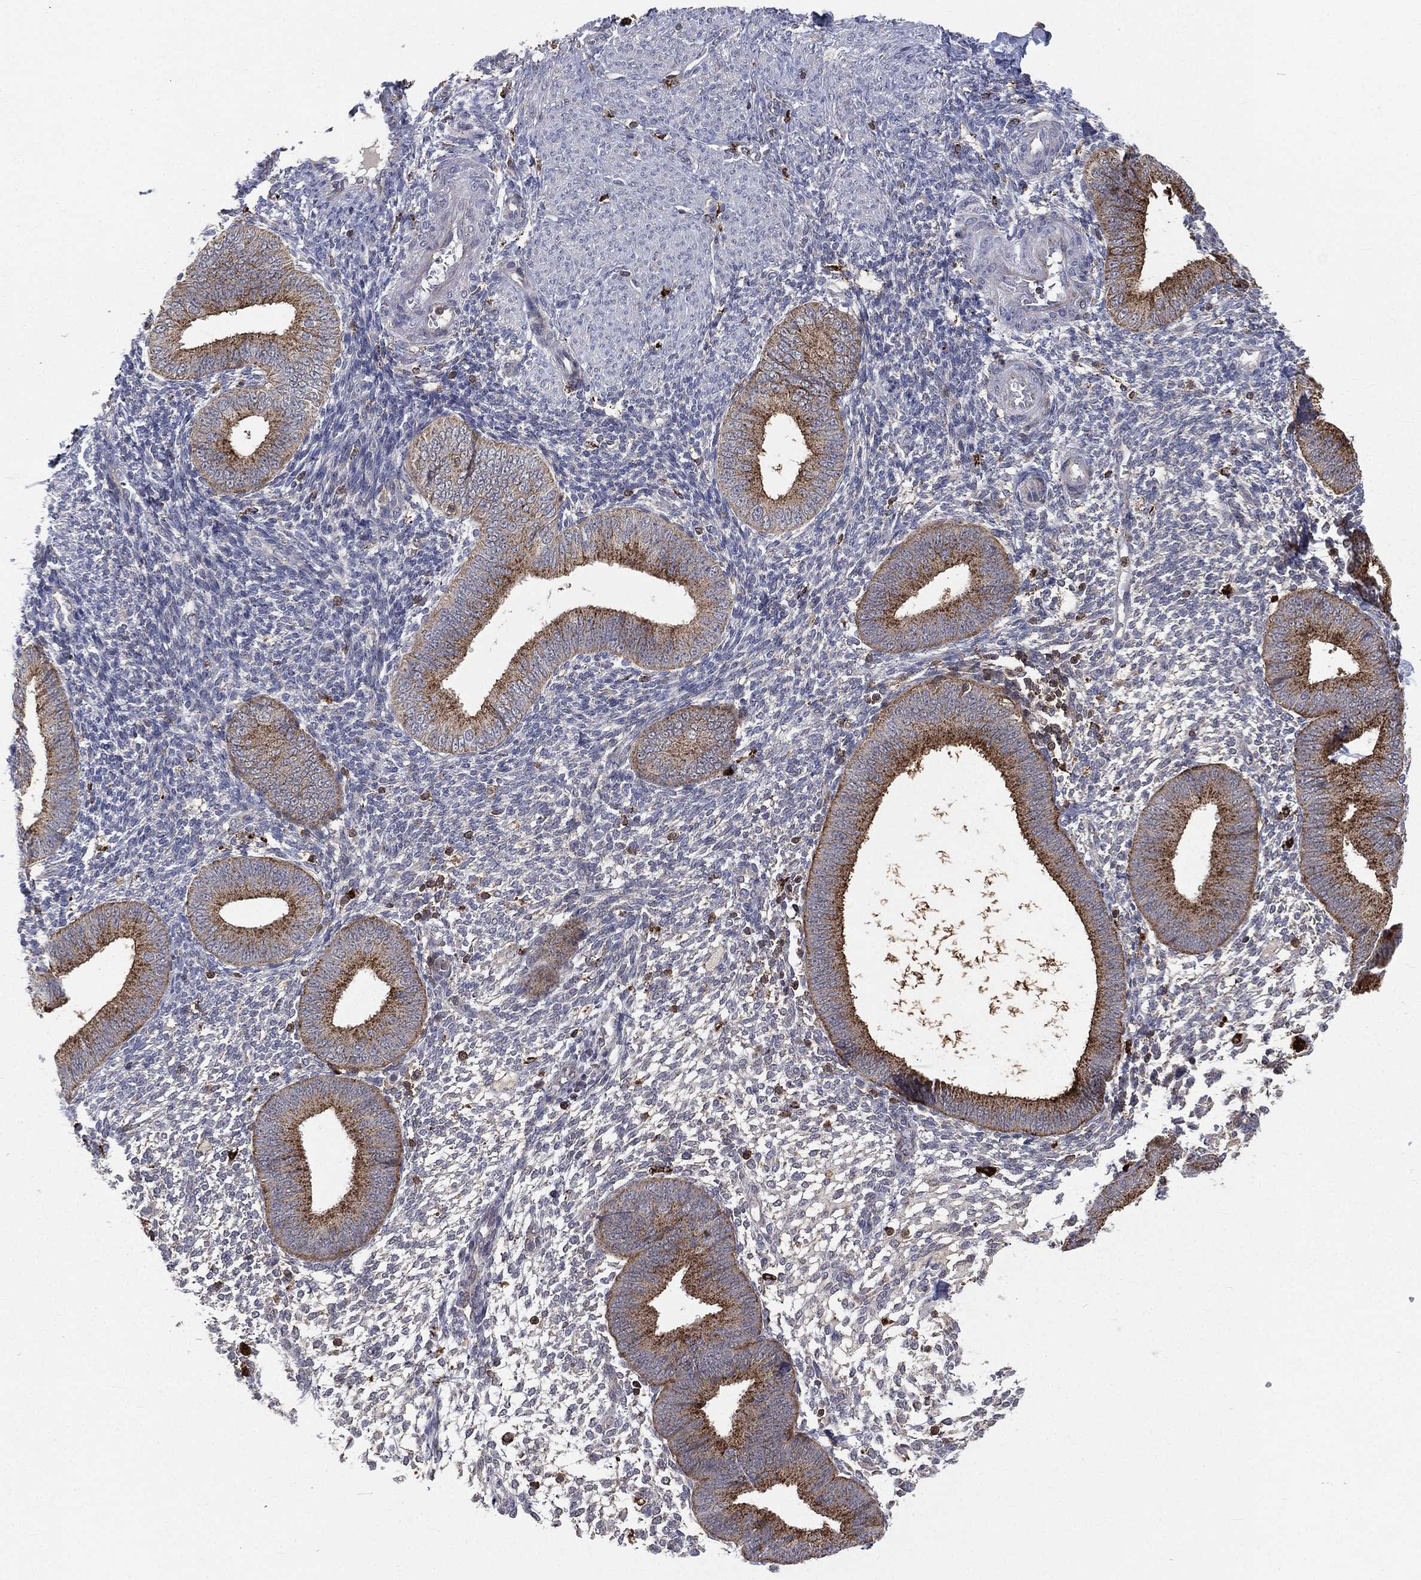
{"staining": {"intensity": "negative", "quantity": "none", "location": "none"}, "tissue": "endometrium", "cell_type": "Cells in endometrial stroma", "image_type": "normal", "snomed": [{"axis": "morphology", "description": "Normal tissue, NOS"}, {"axis": "topography", "description": "Endometrium"}], "caption": "Unremarkable endometrium was stained to show a protein in brown. There is no significant expression in cells in endometrial stroma.", "gene": "RIN3", "patient": {"sex": "female", "age": 39}}